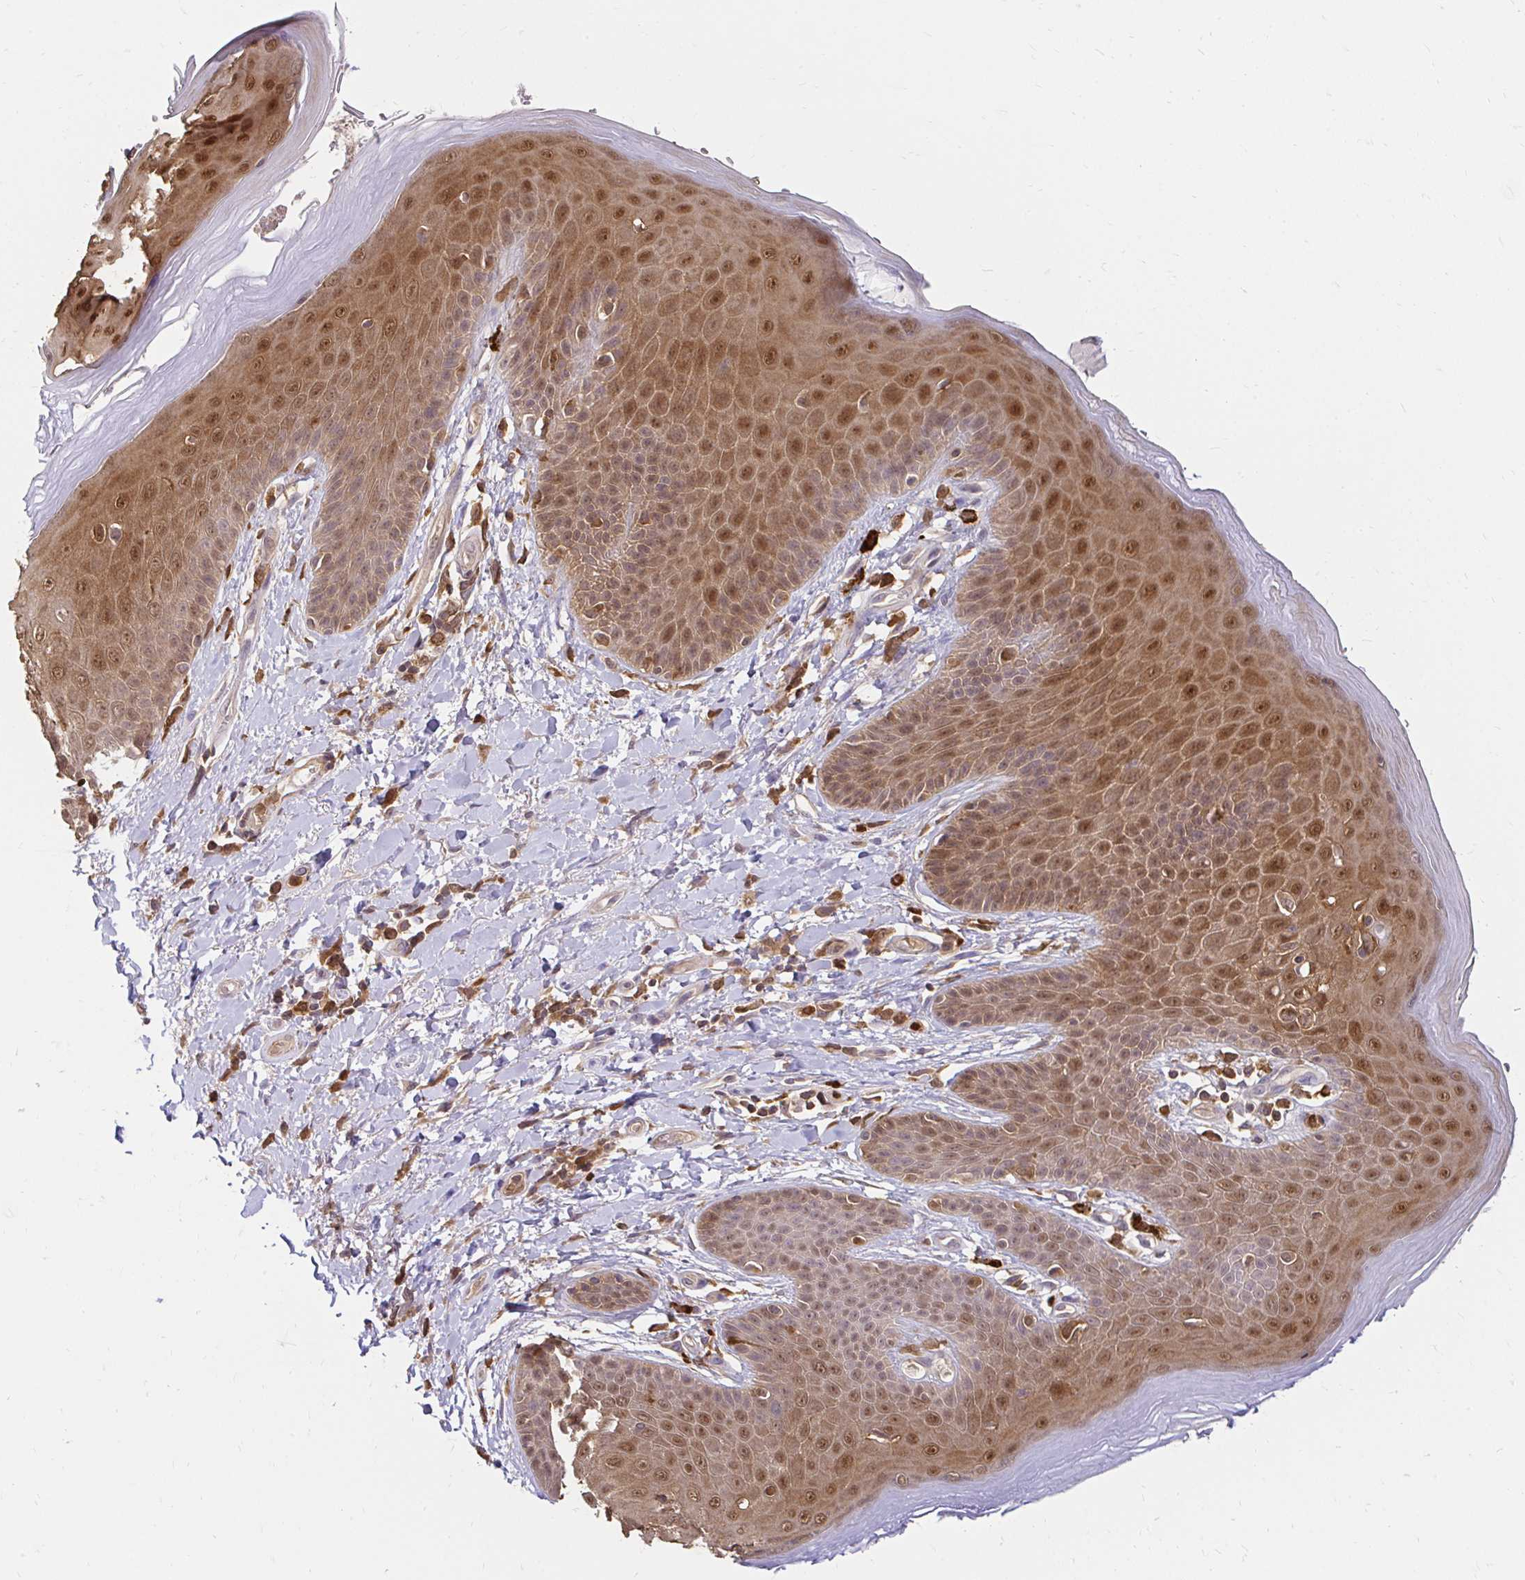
{"staining": {"intensity": "moderate", "quantity": ">75%", "location": "cytoplasmic/membranous,nuclear"}, "tissue": "skin", "cell_type": "Epidermal cells", "image_type": "normal", "snomed": [{"axis": "morphology", "description": "Normal tissue, NOS"}, {"axis": "topography", "description": "Anal"}, {"axis": "topography", "description": "Peripheral nerve tissue"}], "caption": "High-magnification brightfield microscopy of normal skin stained with DAB (3,3'-diaminobenzidine) (brown) and counterstained with hematoxylin (blue). epidermal cells exhibit moderate cytoplasmic/membranous,nuclear positivity is present in about>75% of cells. The protein is shown in brown color, while the nuclei are stained blue.", "gene": "PYCARD", "patient": {"sex": "male", "age": 51}}